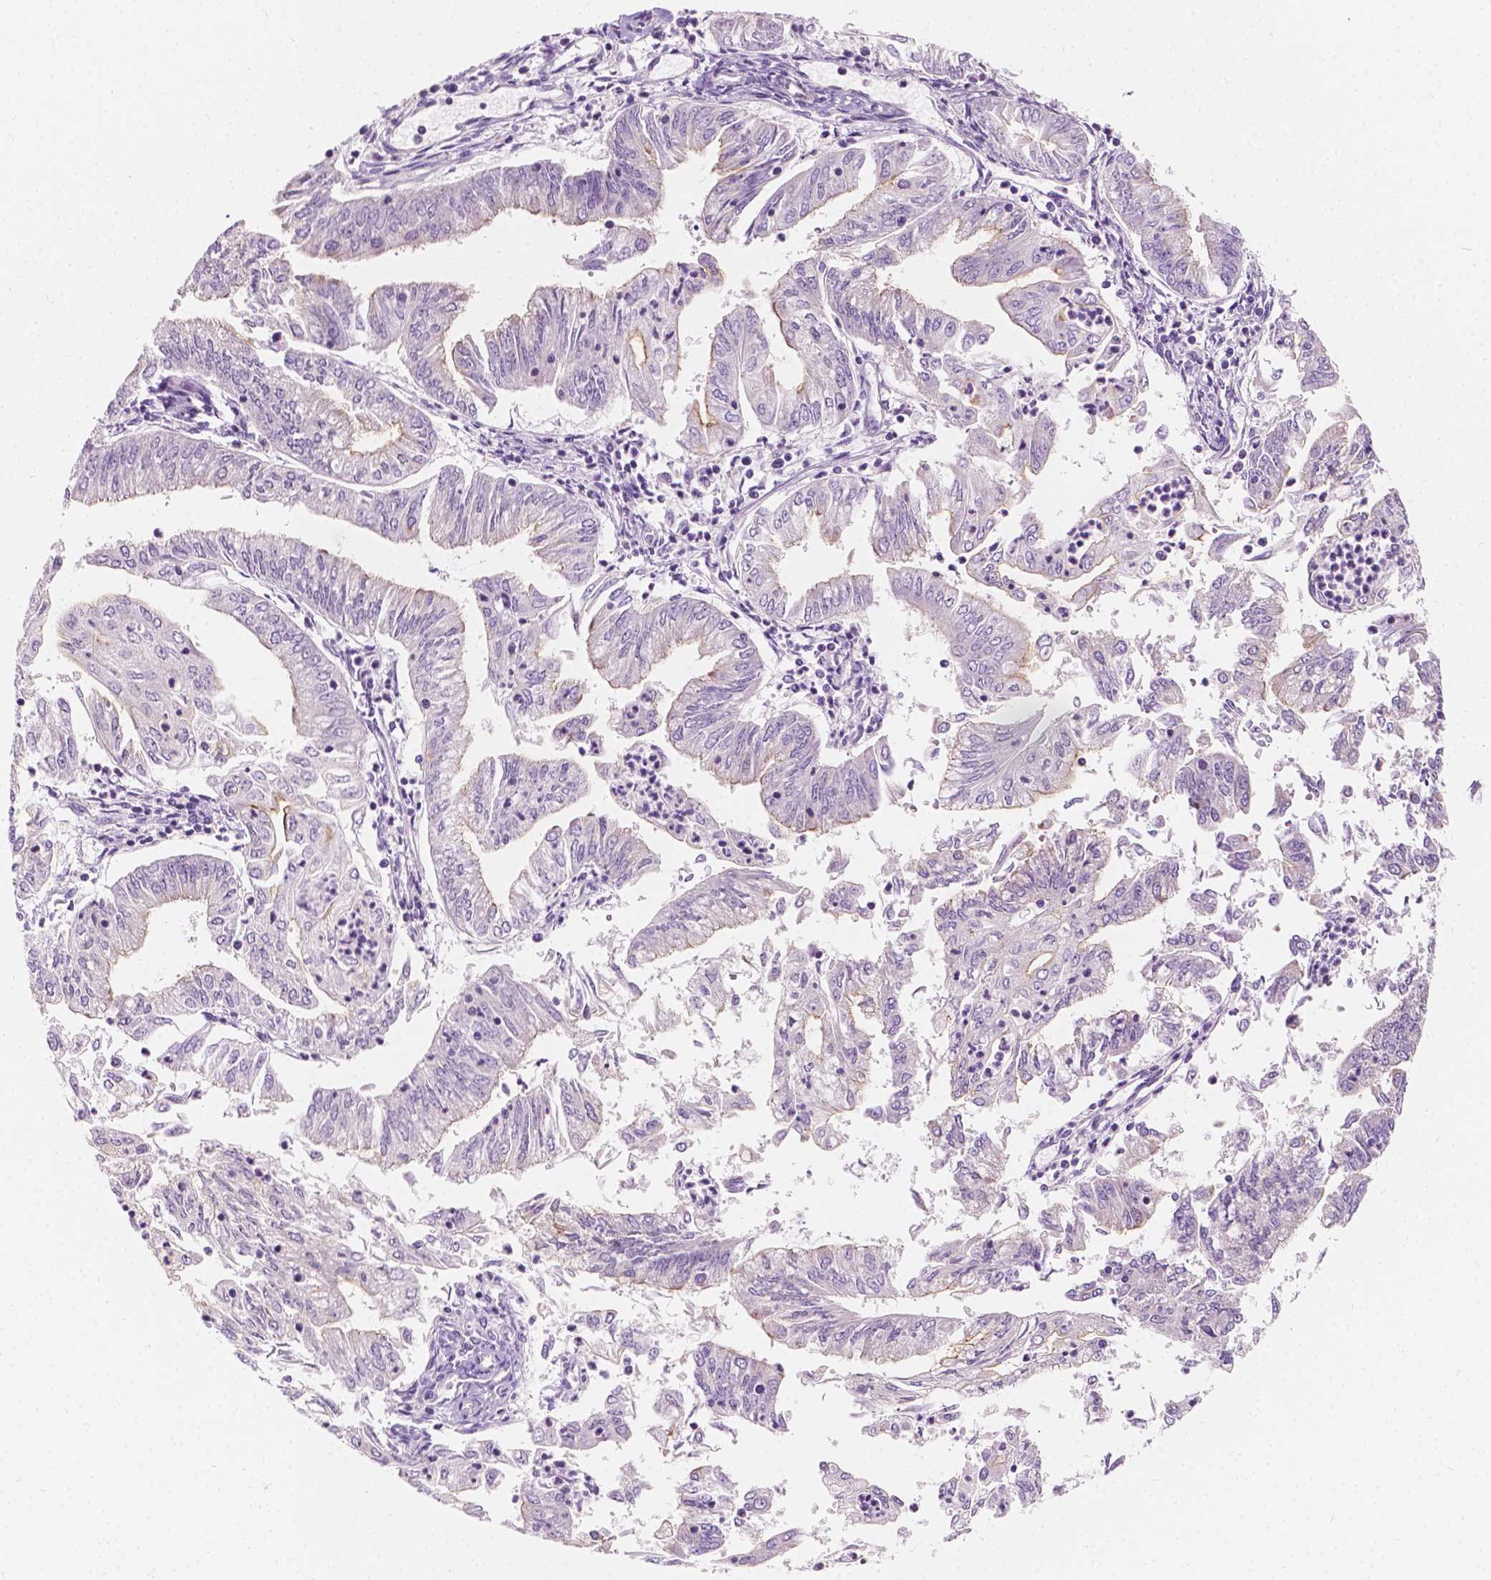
{"staining": {"intensity": "negative", "quantity": "none", "location": "none"}, "tissue": "endometrial cancer", "cell_type": "Tumor cells", "image_type": "cancer", "snomed": [{"axis": "morphology", "description": "Adenocarcinoma, NOS"}, {"axis": "topography", "description": "Endometrium"}], "caption": "DAB (3,3'-diaminobenzidine) immunohistochemical staining of endometrial cancer shows no significant expression in tumor cells.", "gene": "SIRT2", "patient": {"sex": "female", "age": 55}}